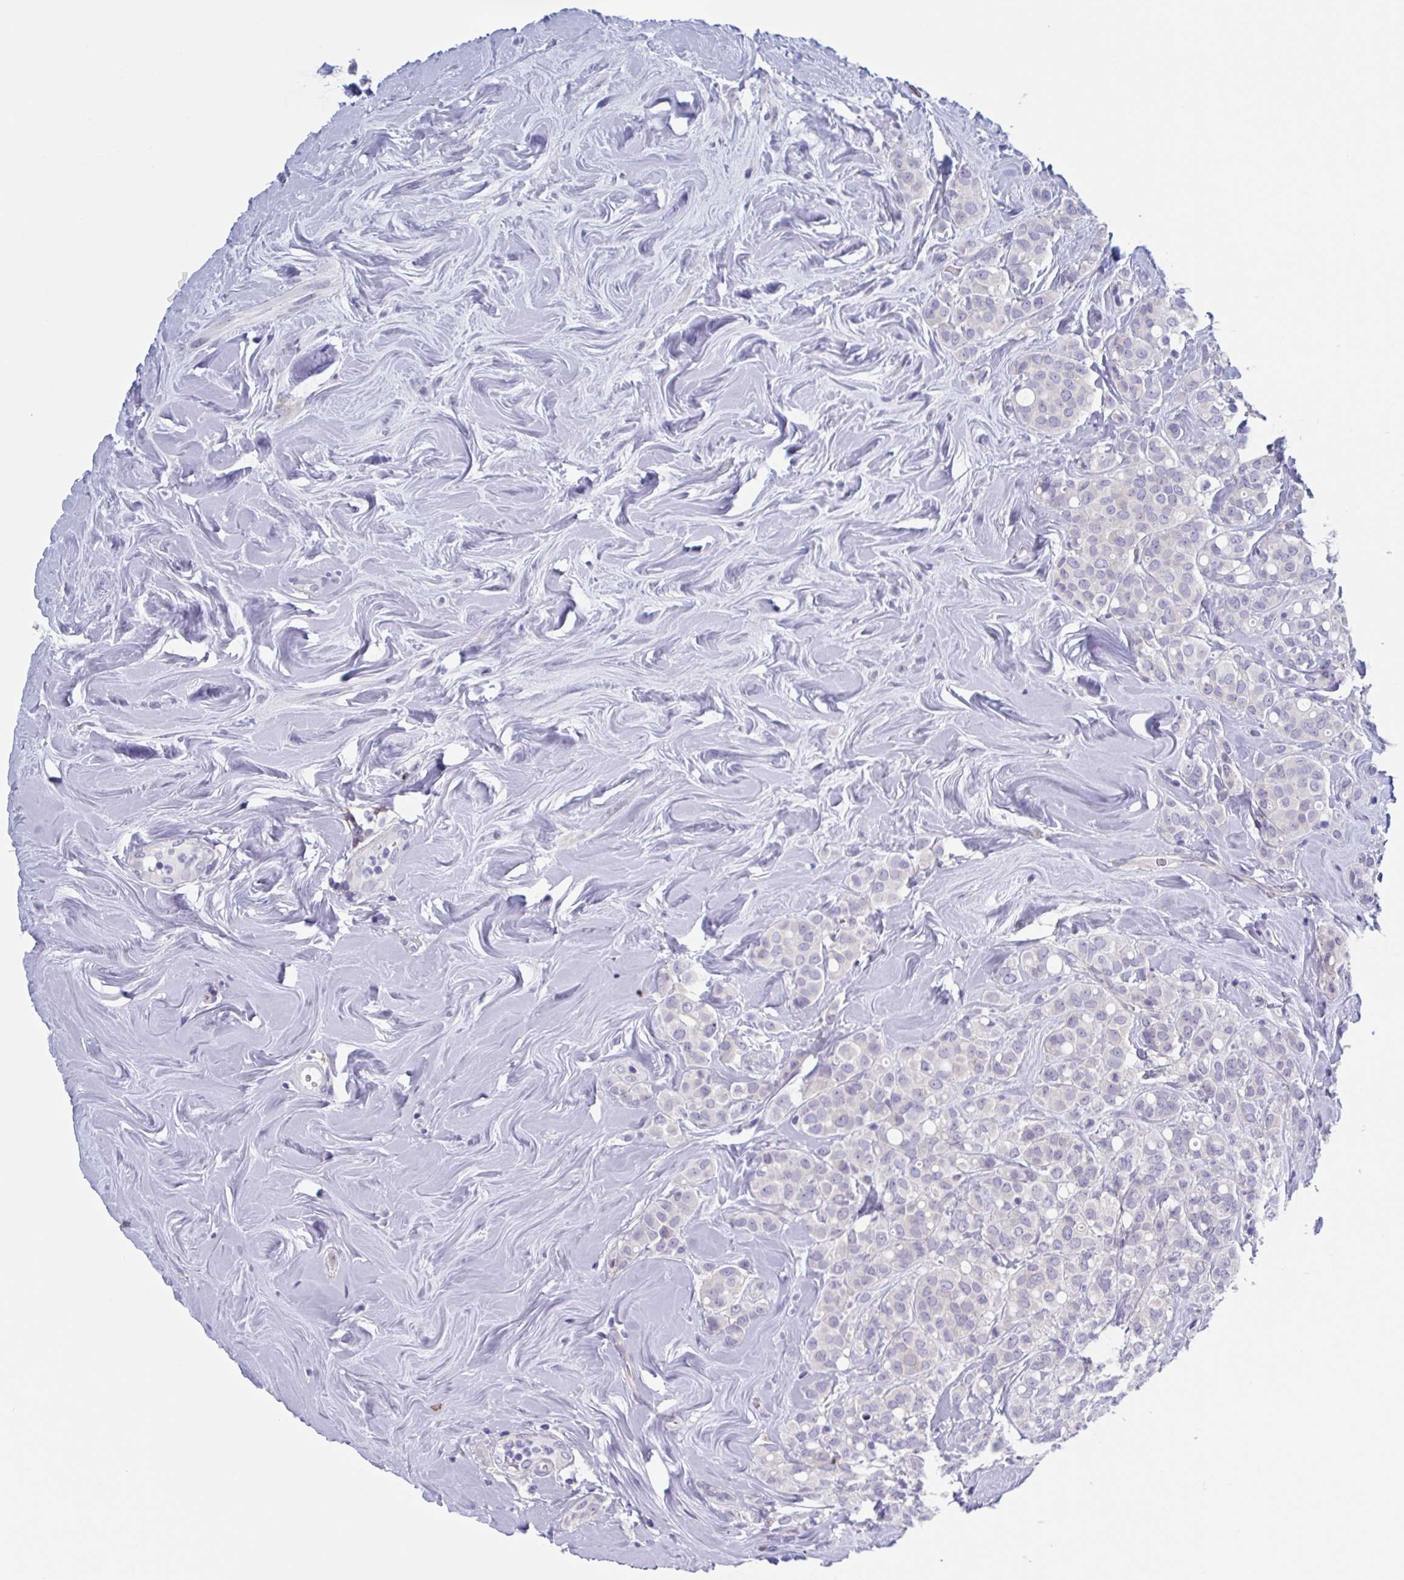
{"staining": {"intensity": "negative", "quantity": "none", "location": "none"}, "tissue": "breast cancer", "cell_type": "Tumor cells", "image_type": "cancer", "snomed": [{"axis": "morphology", "description": "Lobular carcinoma"}, {"axis": "topography", "description": "Breast"}], "caption": "There is no significant positivity in tumor cells of breast cancer (lobular carcinoma).", "gene": "LPIN3", "patient": {"sex": "female", "age": 68}}